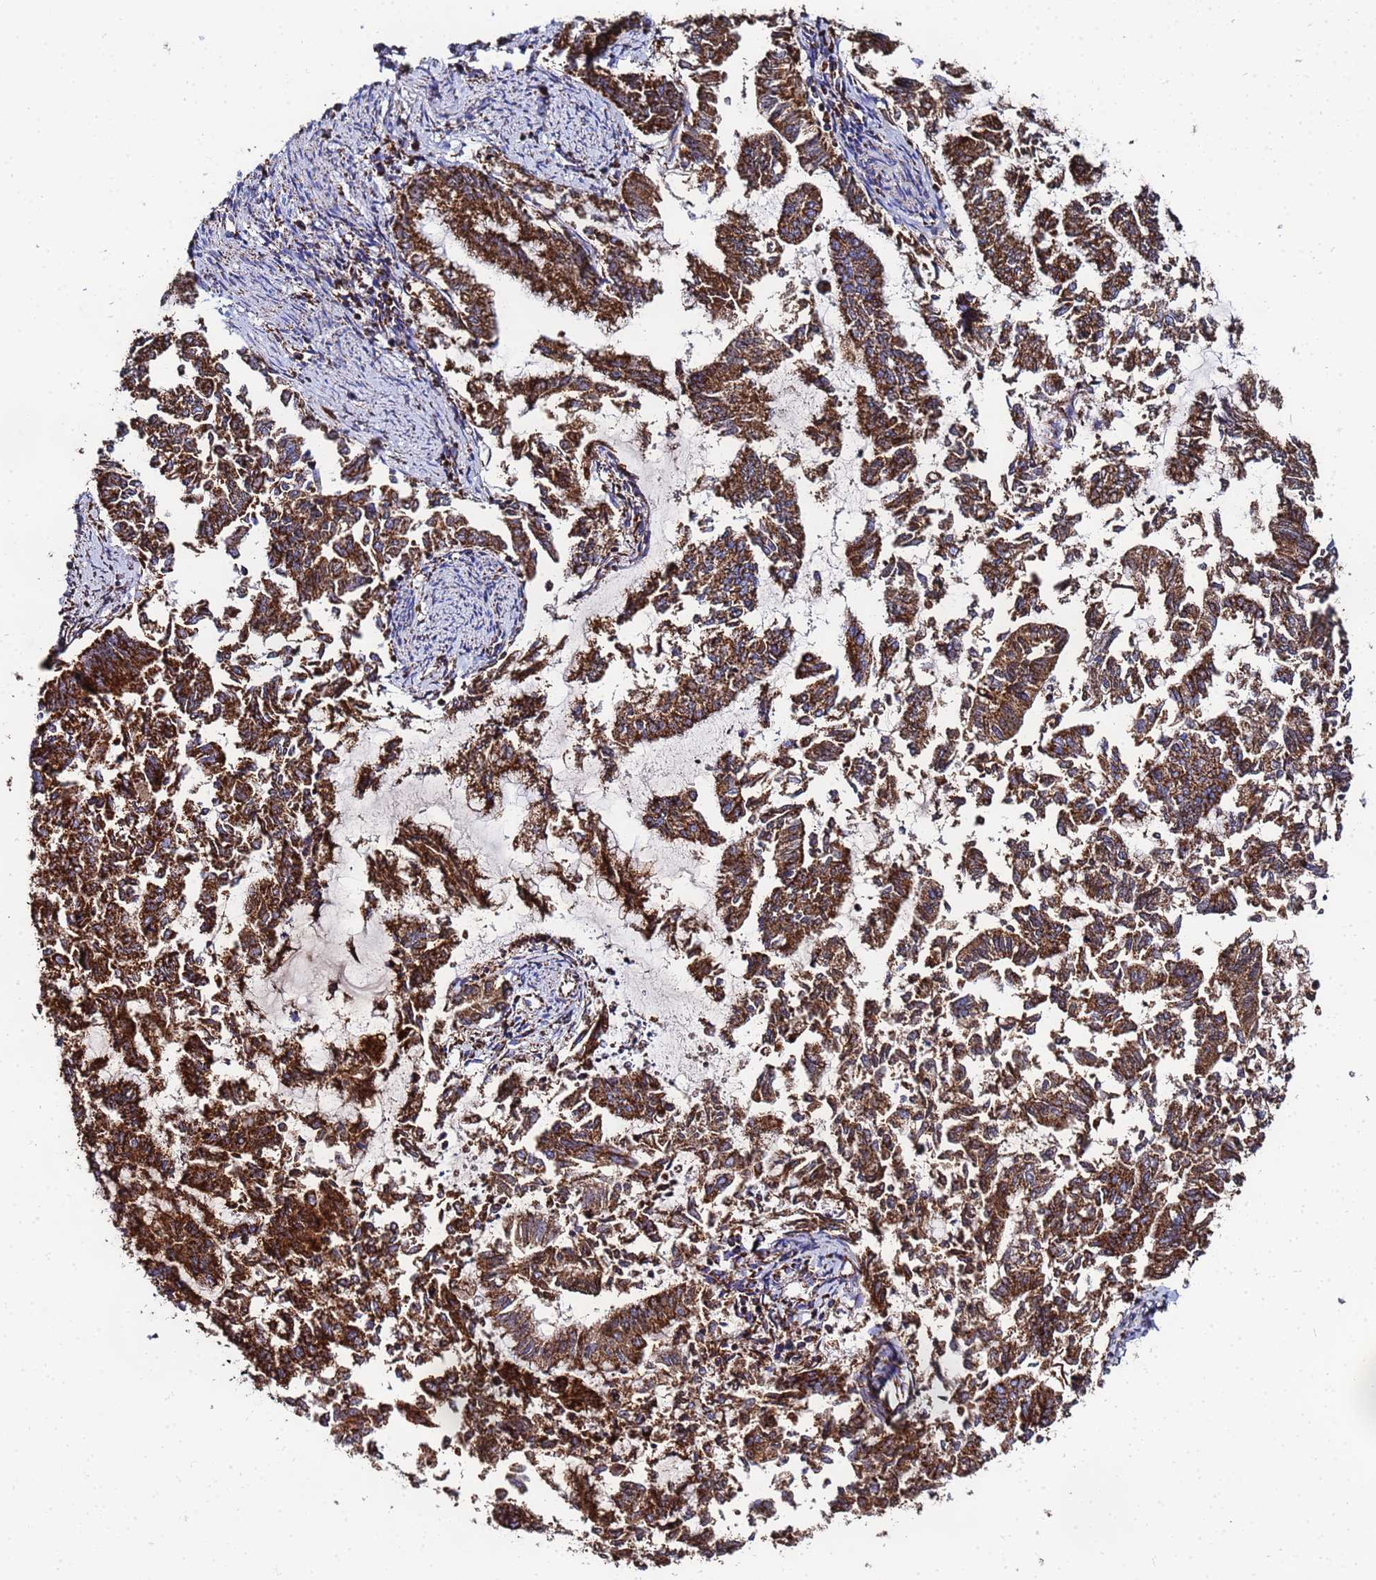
{"staining": {"intensity": "strong", "quantity": ">75%", "location": "cytoplasmic/membranous"}, "tissue": "endometrial cancer", "cell_type": "Tumor cells", "image_type": "cancer", "snomed": [{"axis": "morphology", "description": "Adenocarcinoma, NOS"}, {"axis": "topography", "description": "Endometrium"}], "caption": "This is an image of IHC staining of endometrial cancer, which shows strong expression in the cytoplasmic/membranous of tumor cells.", "gene": "GLUD1", "patient": {"sex": "female", "age": 79}}